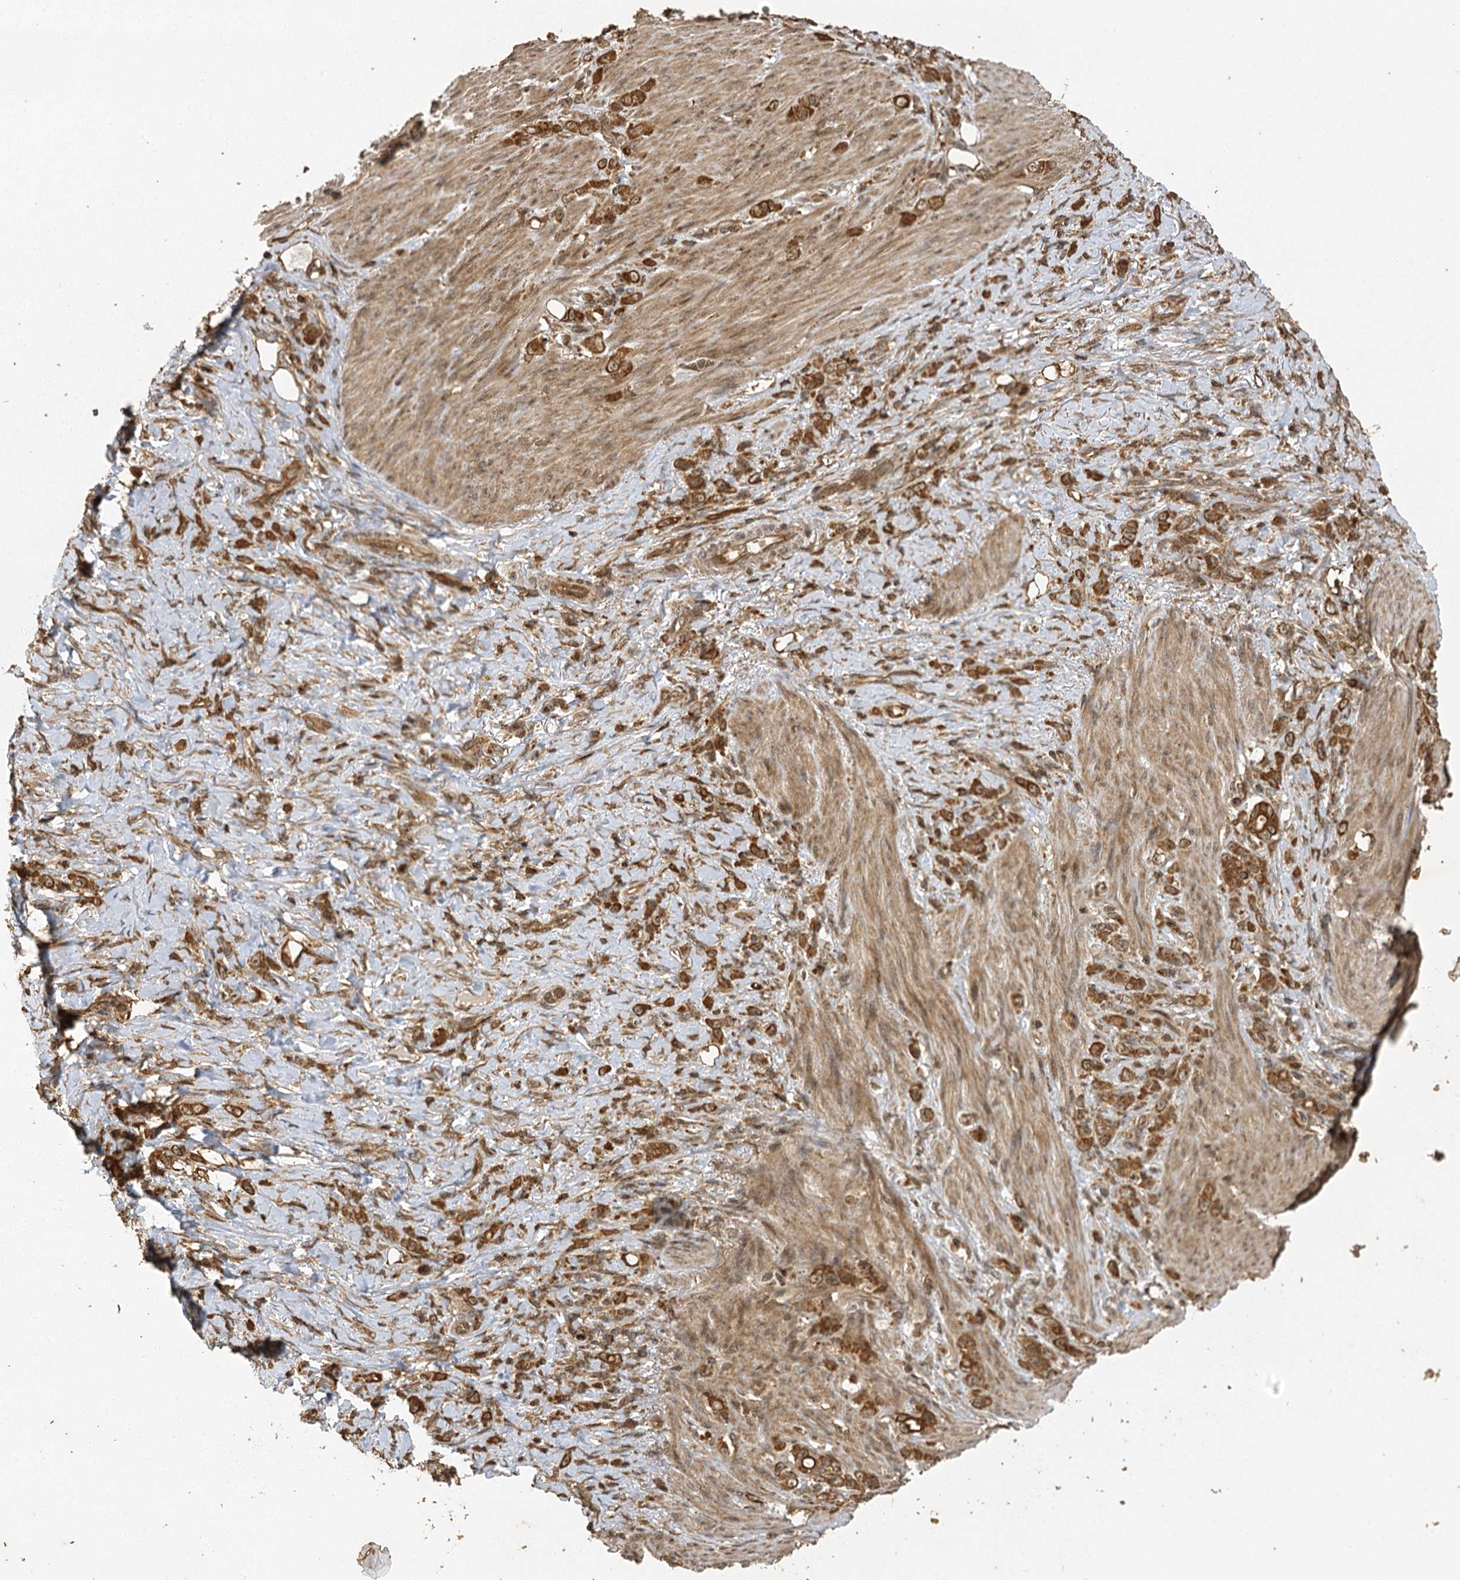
{"staining": {"intensity": "strong", "quantity": ">75%", "location": "cytoplasmic/membranous"}, "tissue": "stomach cancer", "cell_type": "Tumor cells", "image_type": "cancer", "snomed": [{"axis": "morphology", "description": "Adenocarcinoma, NOS"}, {"axis": "topography", "description": "Stomach"}], "caption": "Approximately >75% of tumor cells in human adenocarcinoma (stomach) show strong cytoplasmic/membranous protein positivity as visualized by brown immunohistochemical staining.", "gene": "IL11RA", "patient": {"sex": "female", "age": 79}}